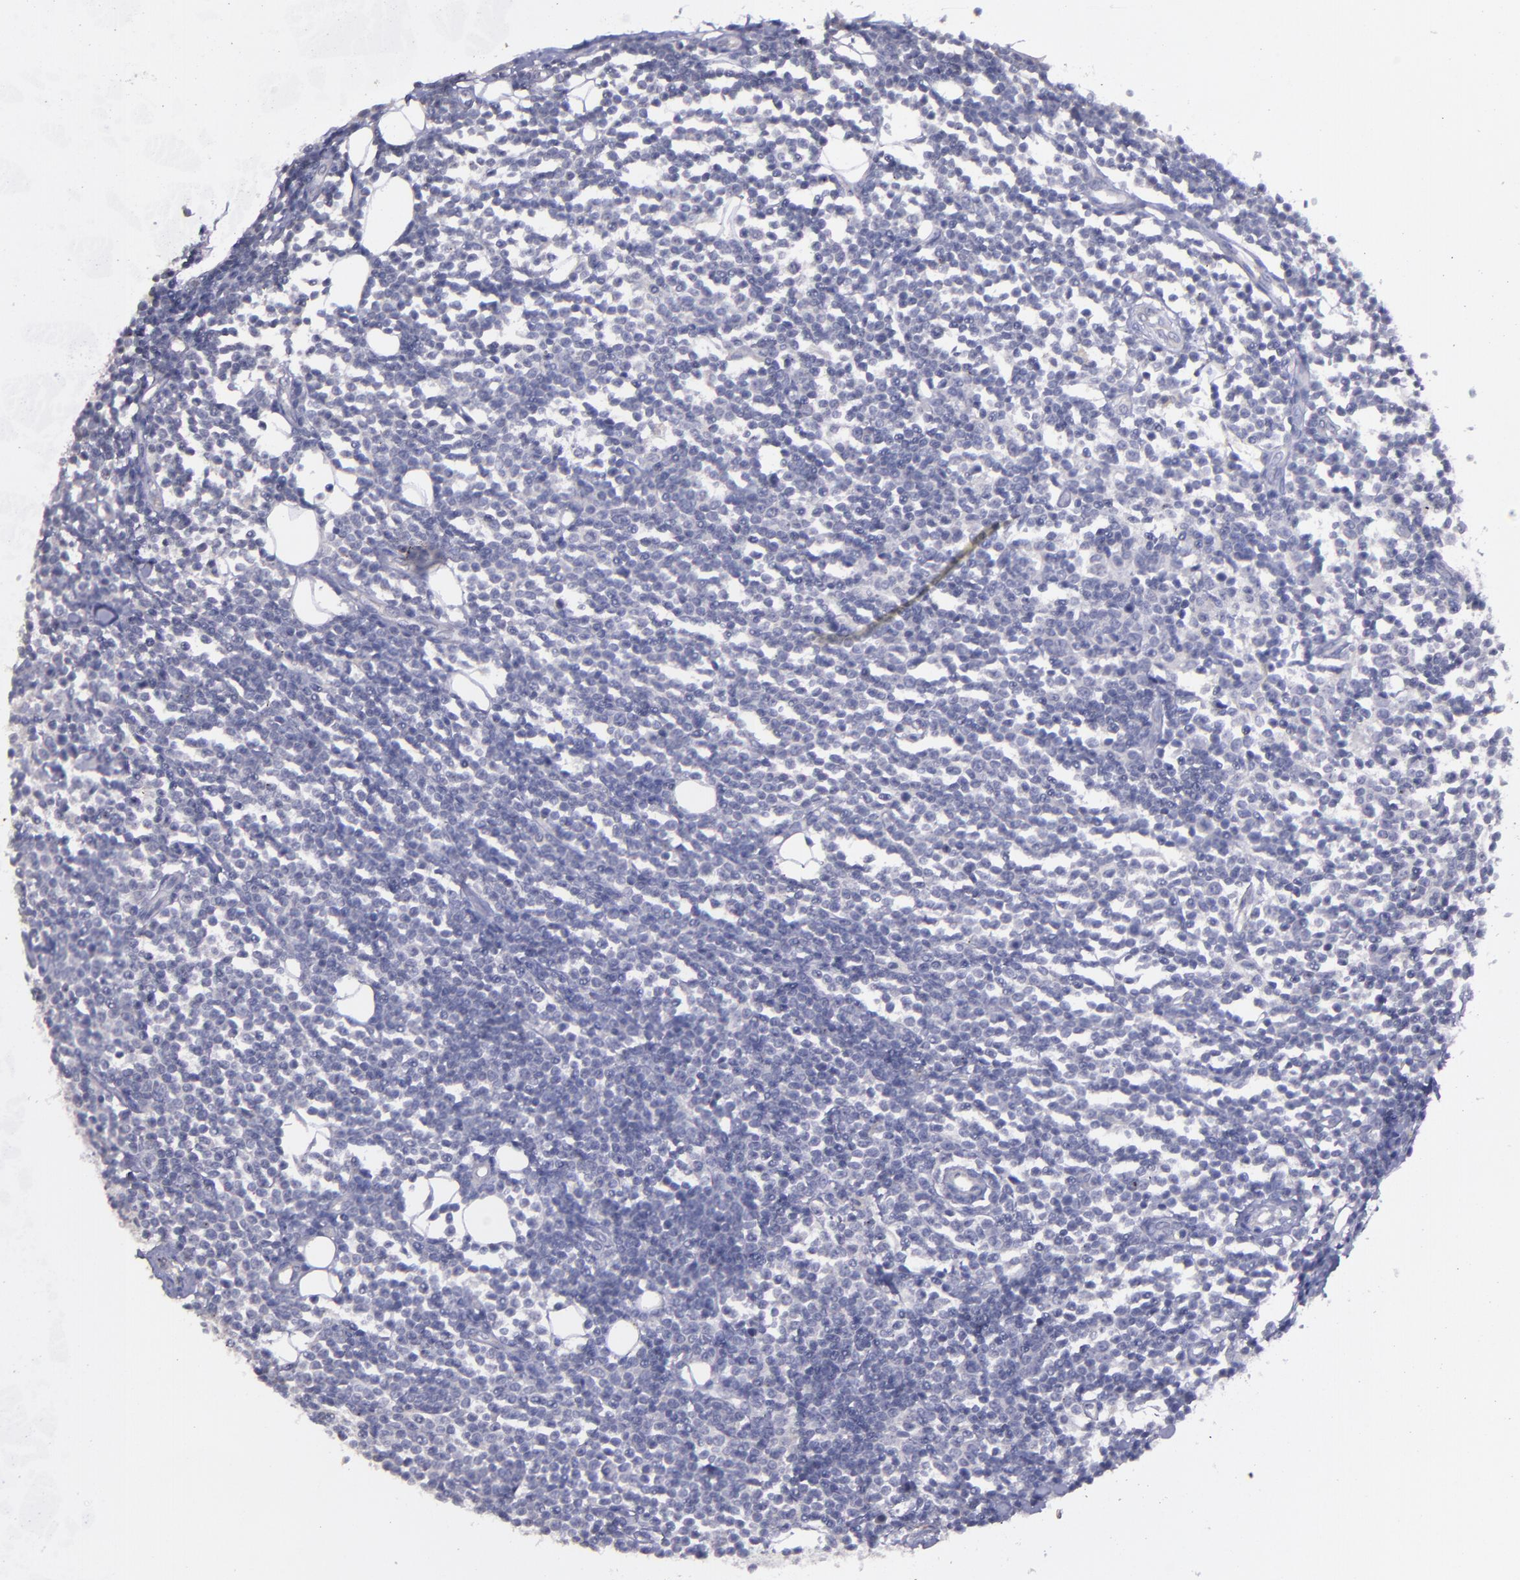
{"staining": {"intensity": "negative", "quantity": "none", "location": "none"}, "tissue": "lymphoma", "cell_type": "Tumor cells", "image_type": "cancer", "snomed": [{"axis": "morphology", "description": "Malignant lymphoma, non-Hodgkin's type, Low grade"}, {"axis": "topography", "description": "Soft tissue"}], "caption": "Tumor cells are negative for protein expression in human malignant lymphoma, non-Hodgkin's type (low-grade).", "gene": "MASP1", "patient": {"sex": "male", "age": 92}}